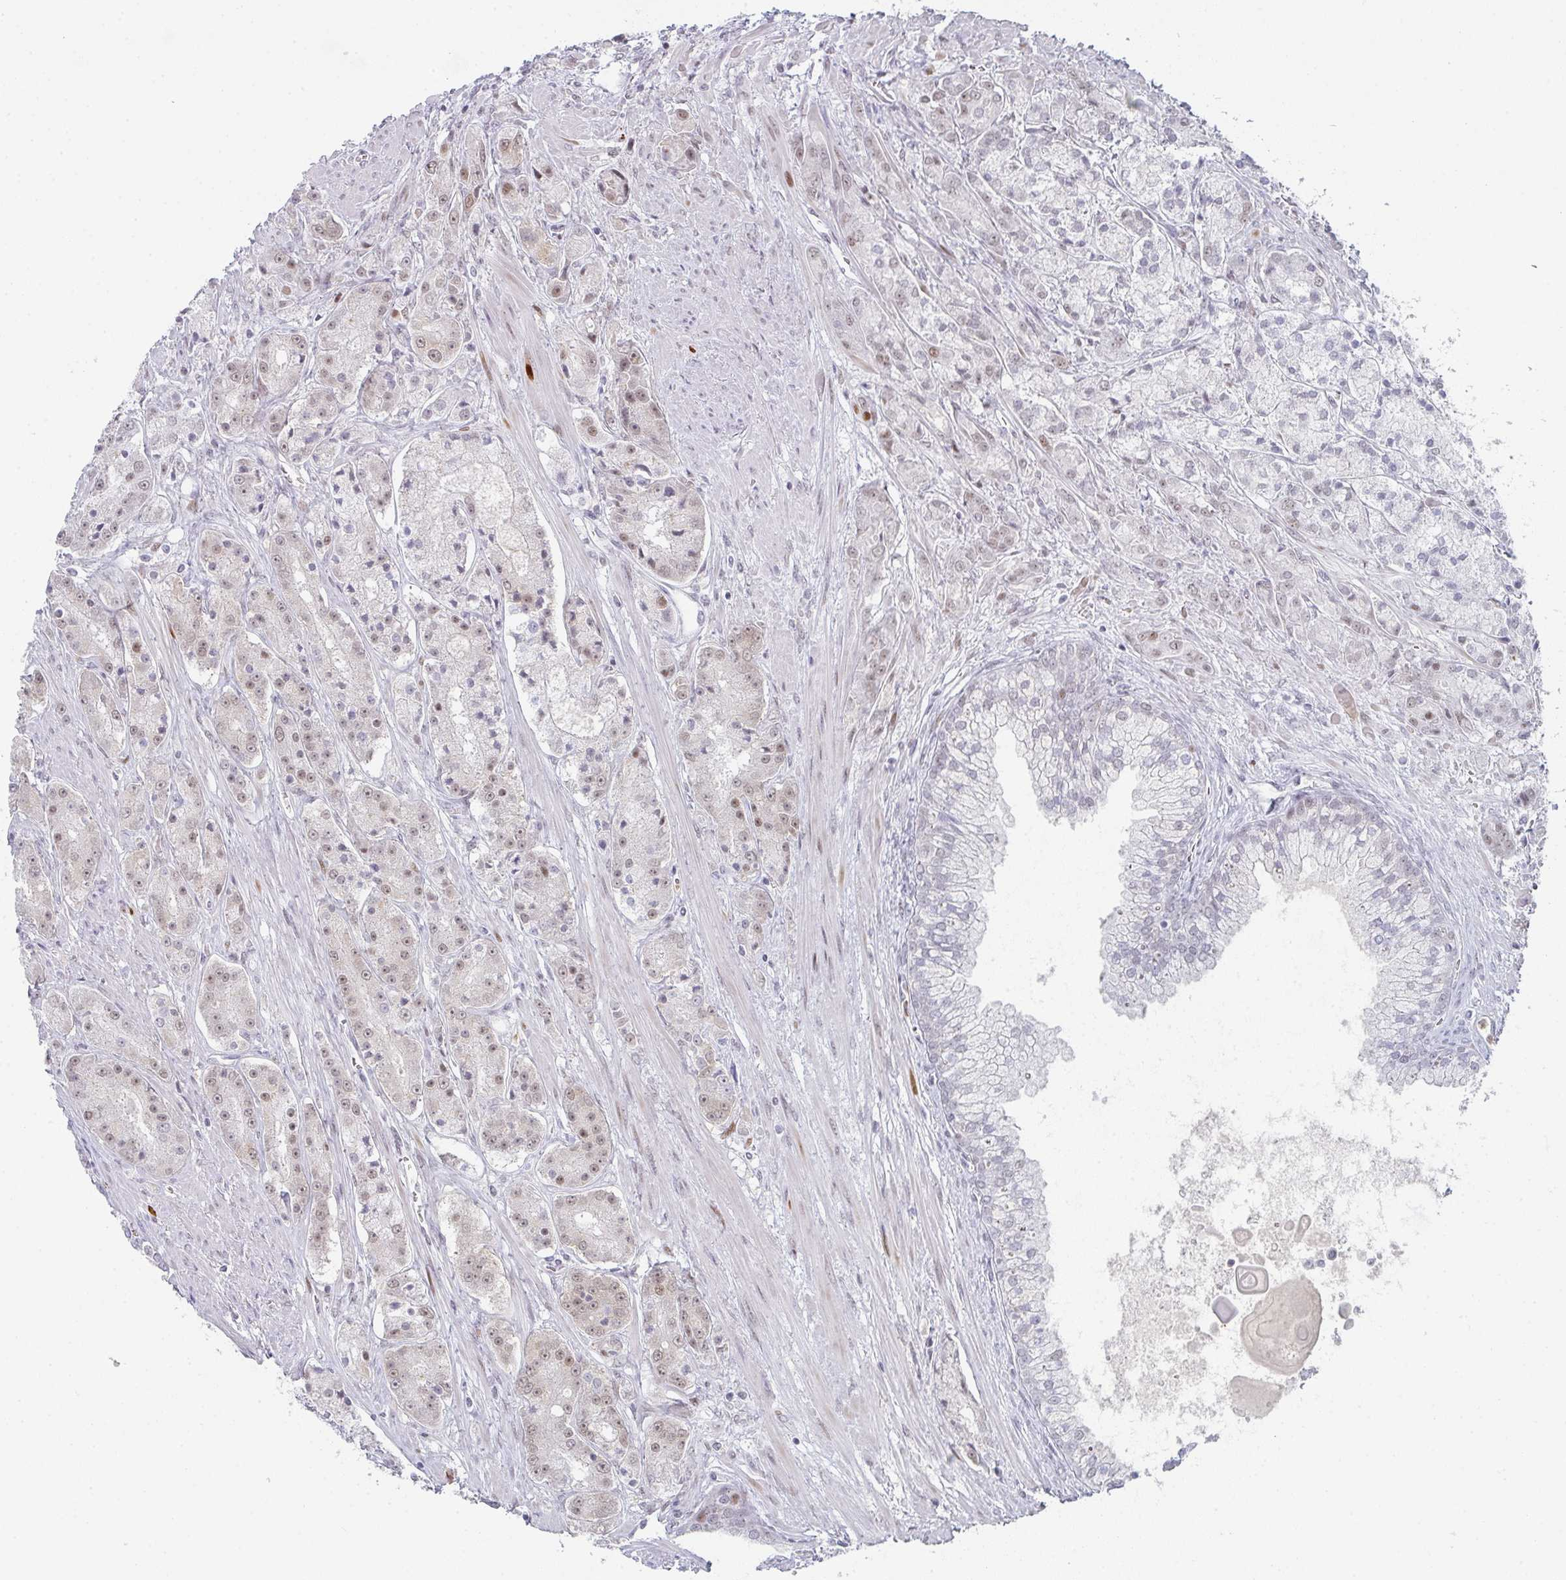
{"staining": {"intensity": "weak", "quantity": "25%-75%", "location": "nuclear"}, "tissue": "prostate cancer", "cell_type": "Tumor cells", "image_type": "cancer", "snomed": [{"axis": "morphology", "description": "Adenocarcinoma, High grade"}, {"axis": "topography", "description": "Prostate"}], "caption": "Protein staining of prostate cancer (adenocarcinoma (high-grade)) tissue demonstrates weak nuclear staining in about 25%-75% of tumor cells. (Stains: DAB in brown, nuclei in blue, Microscopy: brightfield microscopy at high magnification).", "gene": "LIN54", "patient": {"sex": "male", "age": 67}}